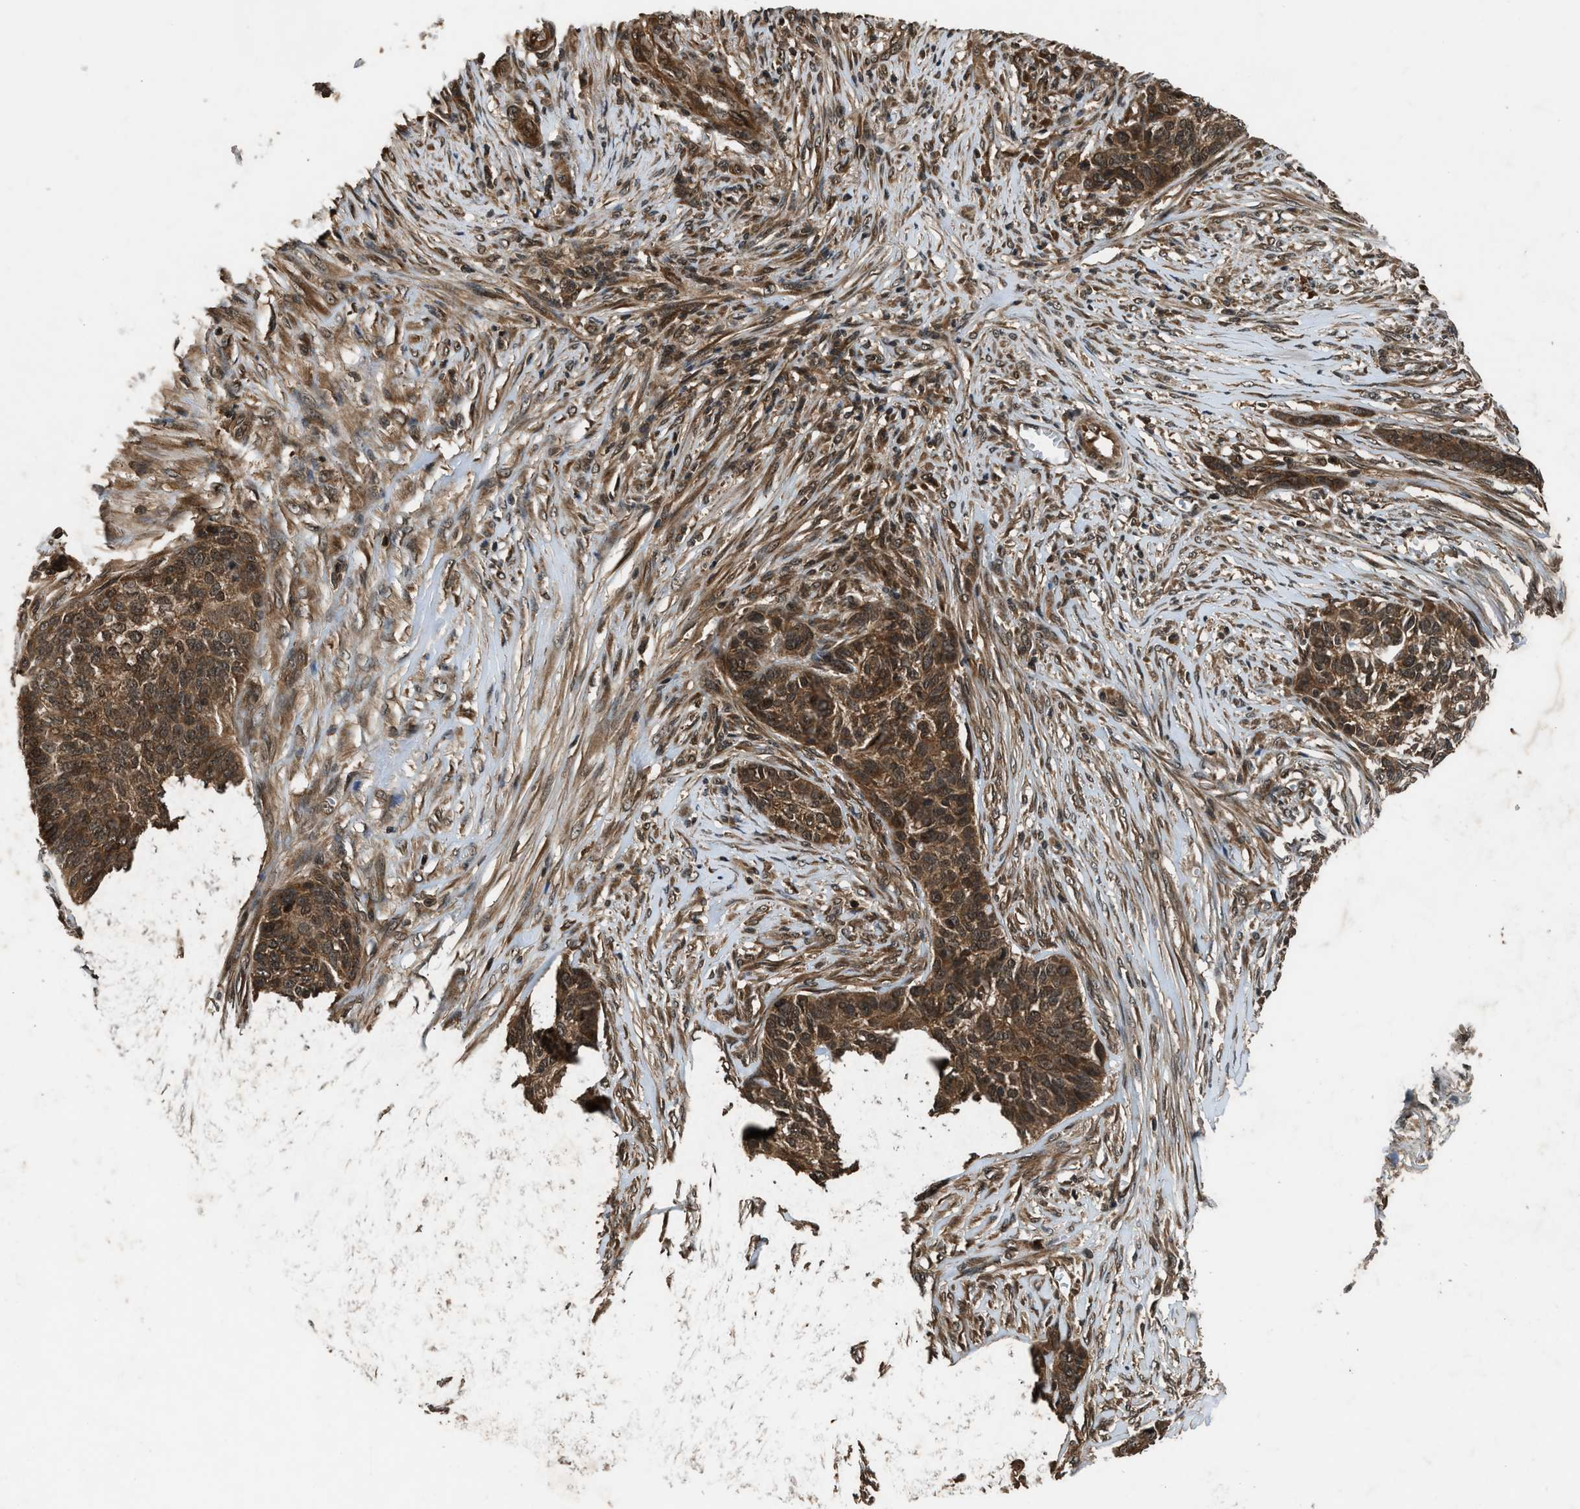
{"staining": {"intensity": "strong", "quantity": ">75%", "location": "cytoplasmic/membranous,nuclear"}, "tissue": "skin cancer", "cell_type": "Tumor cells", "image_type": "cancer", "snomed": [{"axis": "morphology", "description": "Basal cell carcinoma"}, {"axis": "topography", "description": "Skin"}], "caption": "Basal cell carcinoma (skin) tissue exhibits strong cytoplasmic/membranous and nuclear expression in approximately >75% of tumor cells, visualized by immunohistochemistry.", "gene": "RPS6KB1", "patient": {"sex": "male", "age": 85}}